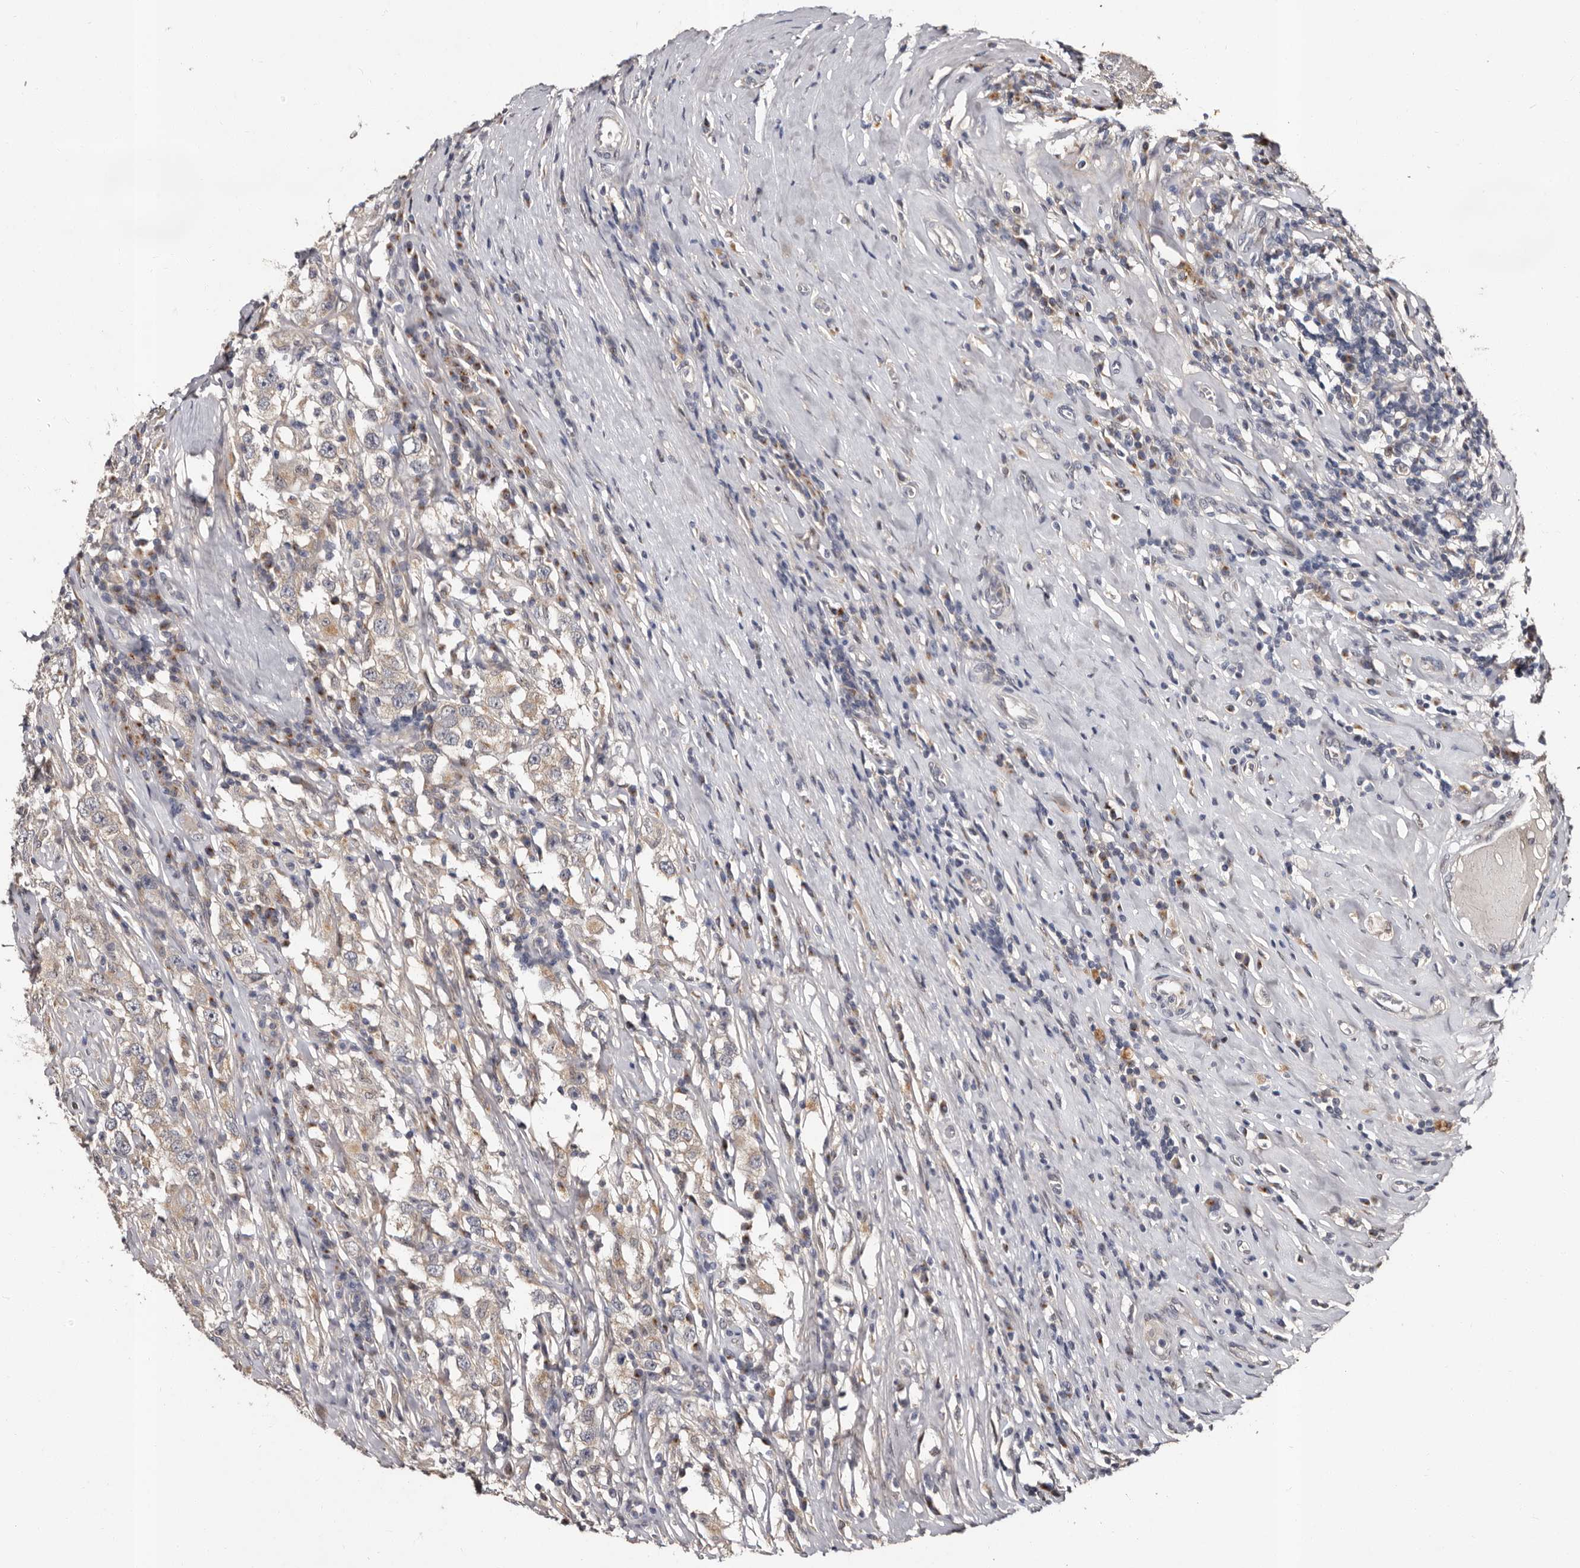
{"staining": {"intensity": "weak", "quantity": ">75%", "location": "cytoplasmic/membranous"}, "tissue": "testis cancer", "cell_type": "Tumor cells", "image_type": "cancer", "snomed": [{"axis": "morphology", "description": "Seminoma, NOS"}, {"axis": "topography", "description": "Testis"}], "caption": "Seminoma (testis) tissue reveals weak cytoplasmic/membranous positivity in approximately >75% of tumor cells, visualized by immunohistochemistry.", "gene": "FAM91A1", "patient": {"sex": "male", "age": 41}}